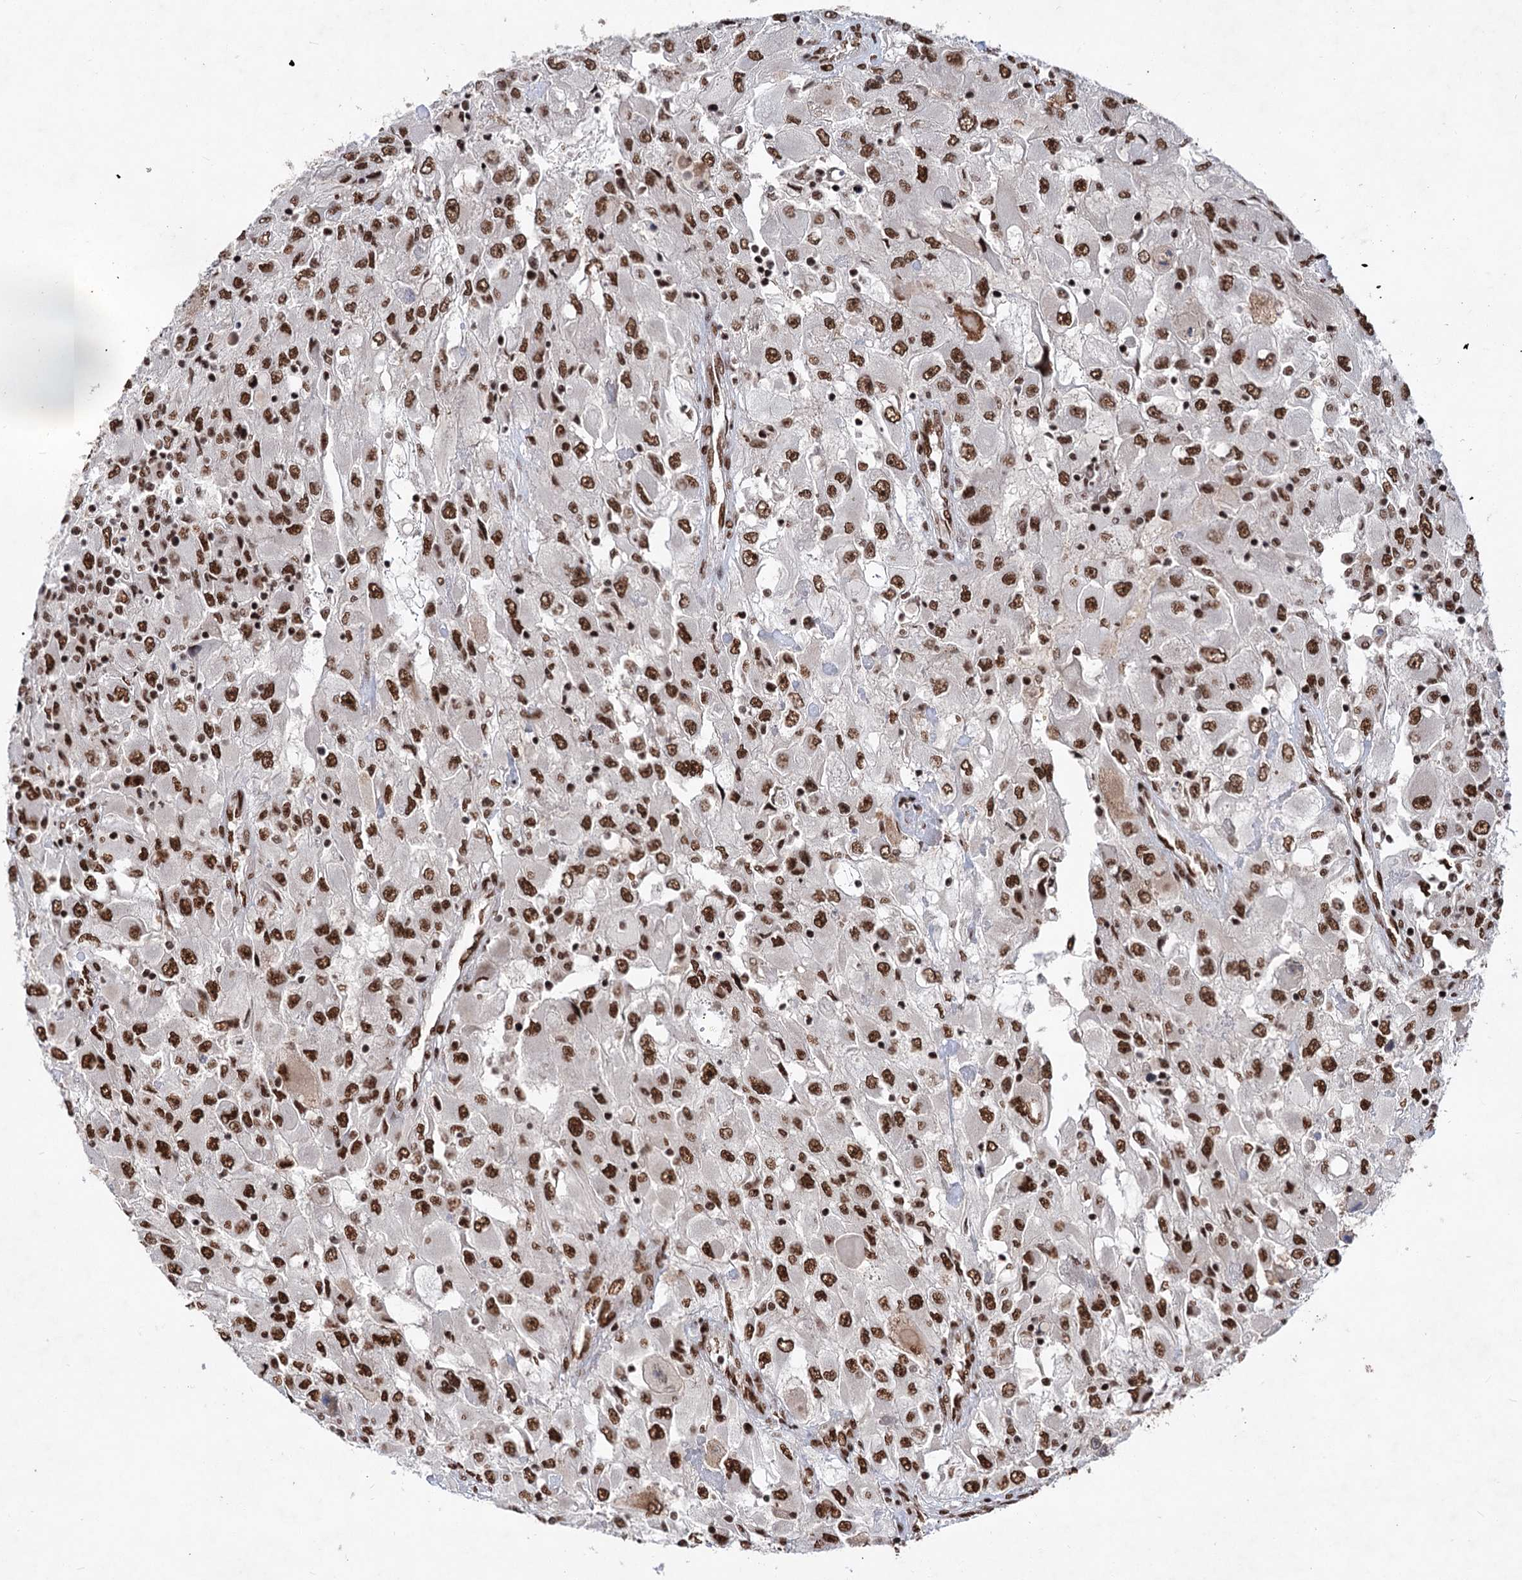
{"staining": {"intensity": "strong", "quantity": ">75%", "location": "nuclear"}, "tissue": "renal cancer", "cell_type": "Tumor cells", "image_type": "cancer", "snomed": [{"axis": "morphology", "description": "Adenocarcinoma, NOS"}, {"axis": "topography", "description": "Kidney"}], "caption": "Immunohistochemical staining of human renal cancer exhibits high levels of strong nuclear expression in approximately >75% of tumor cells.", "gene": "MAML1", "patient": {"sex": "female", "age": 52}}